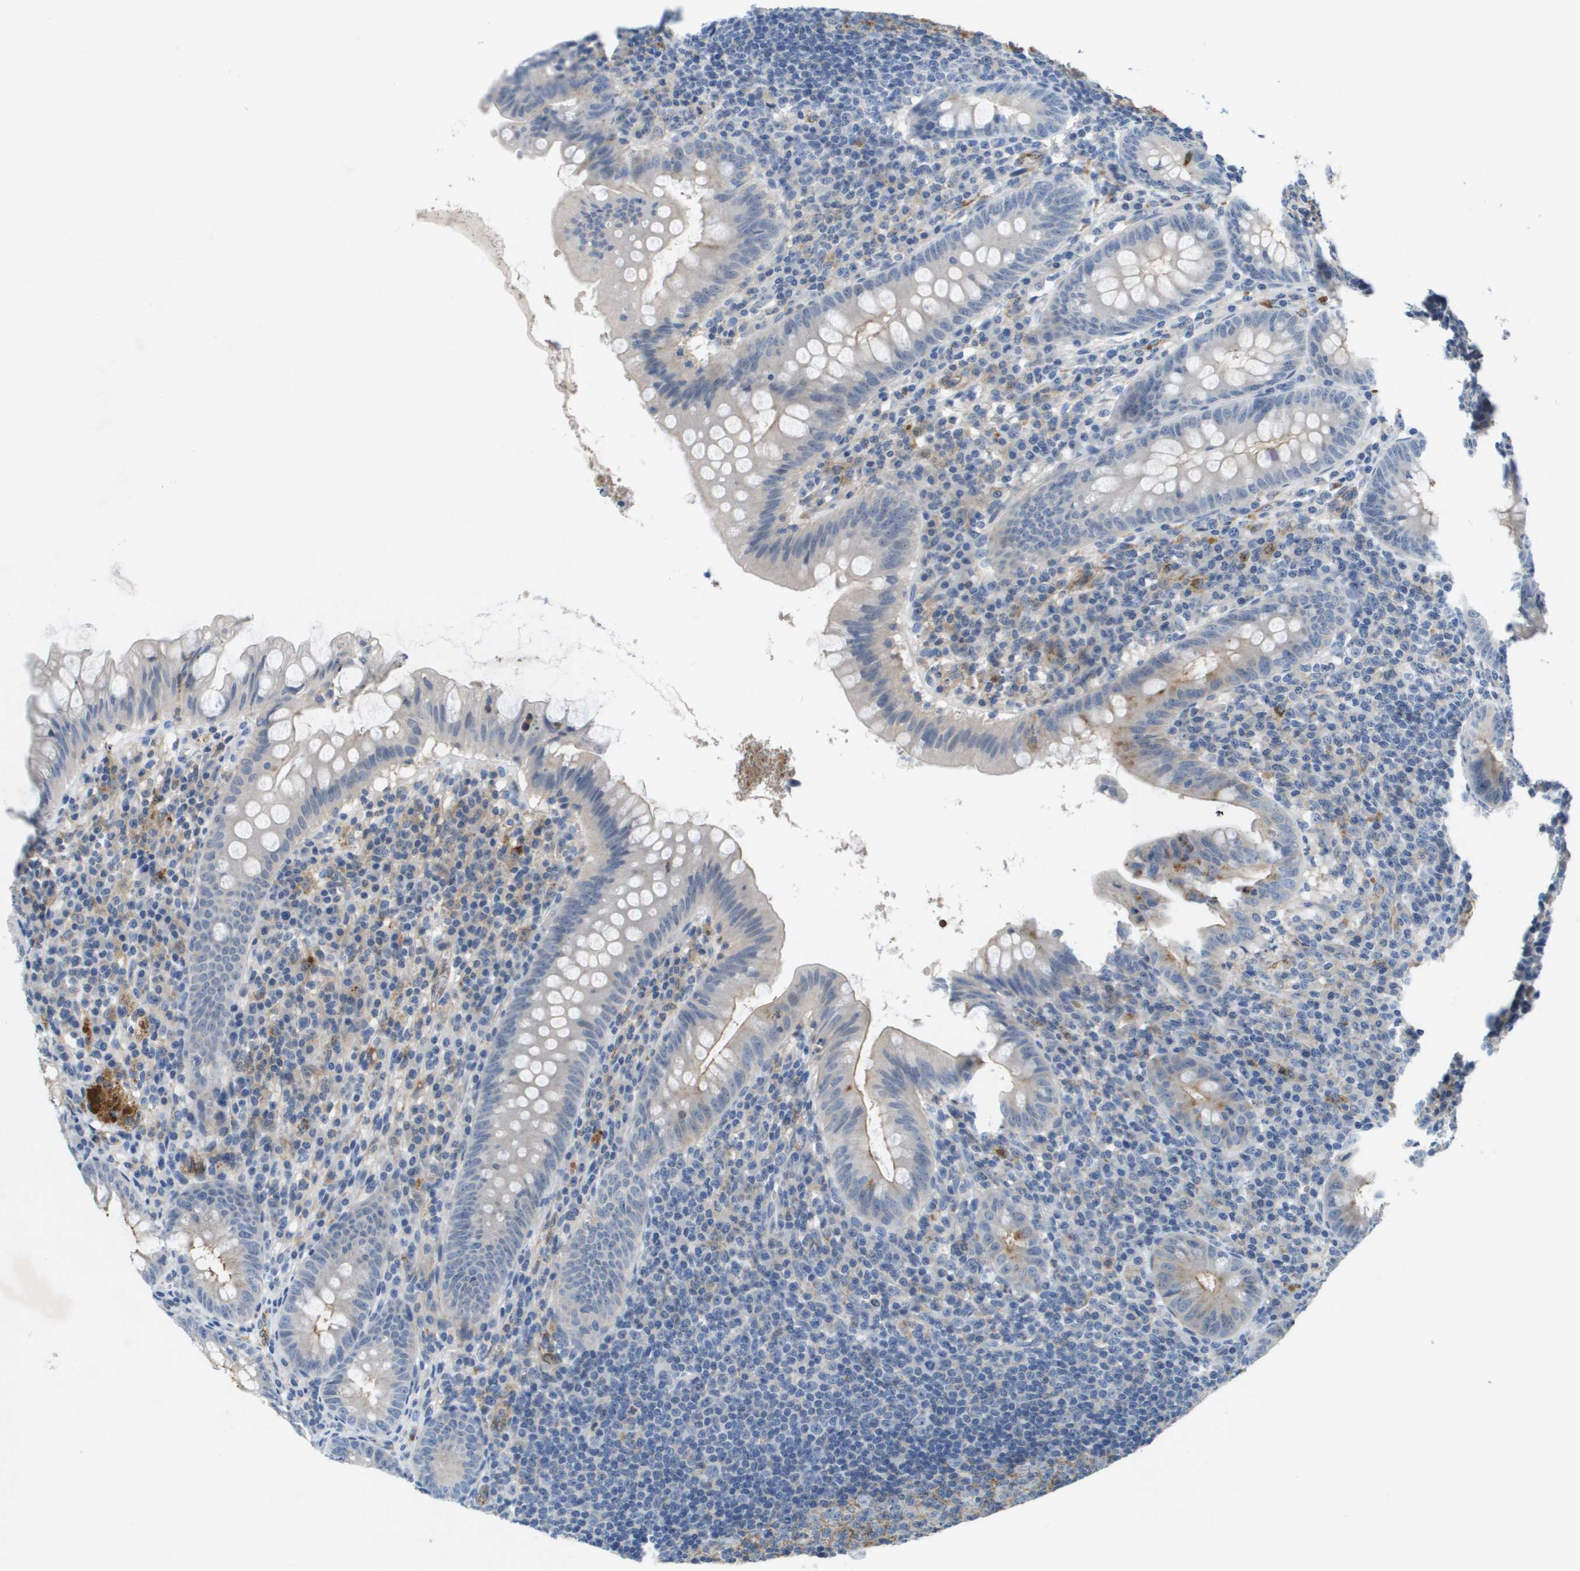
{"staining": {"intensity": "weak", "quantity": "<25%", "location": "cytoplasmic/membranous"}, "tissue": "appendix", "cell_type": "Glandular cells", "image_type": "normal", "snomed": [{"axis": "morphology", "description": "Normal tissue, NOS"}, {"axis": "topography", "description": "Appendix"}], "caption": "A photomicrograph of appendix stained for a protein reveals no brown staining in glandular cells. (DAB (3,3'-diaminobenzidine) immunohistochemistry (IHC), high magnification).", "gene": "LIPG", "patient": {"sex": "male", "age": 56}}